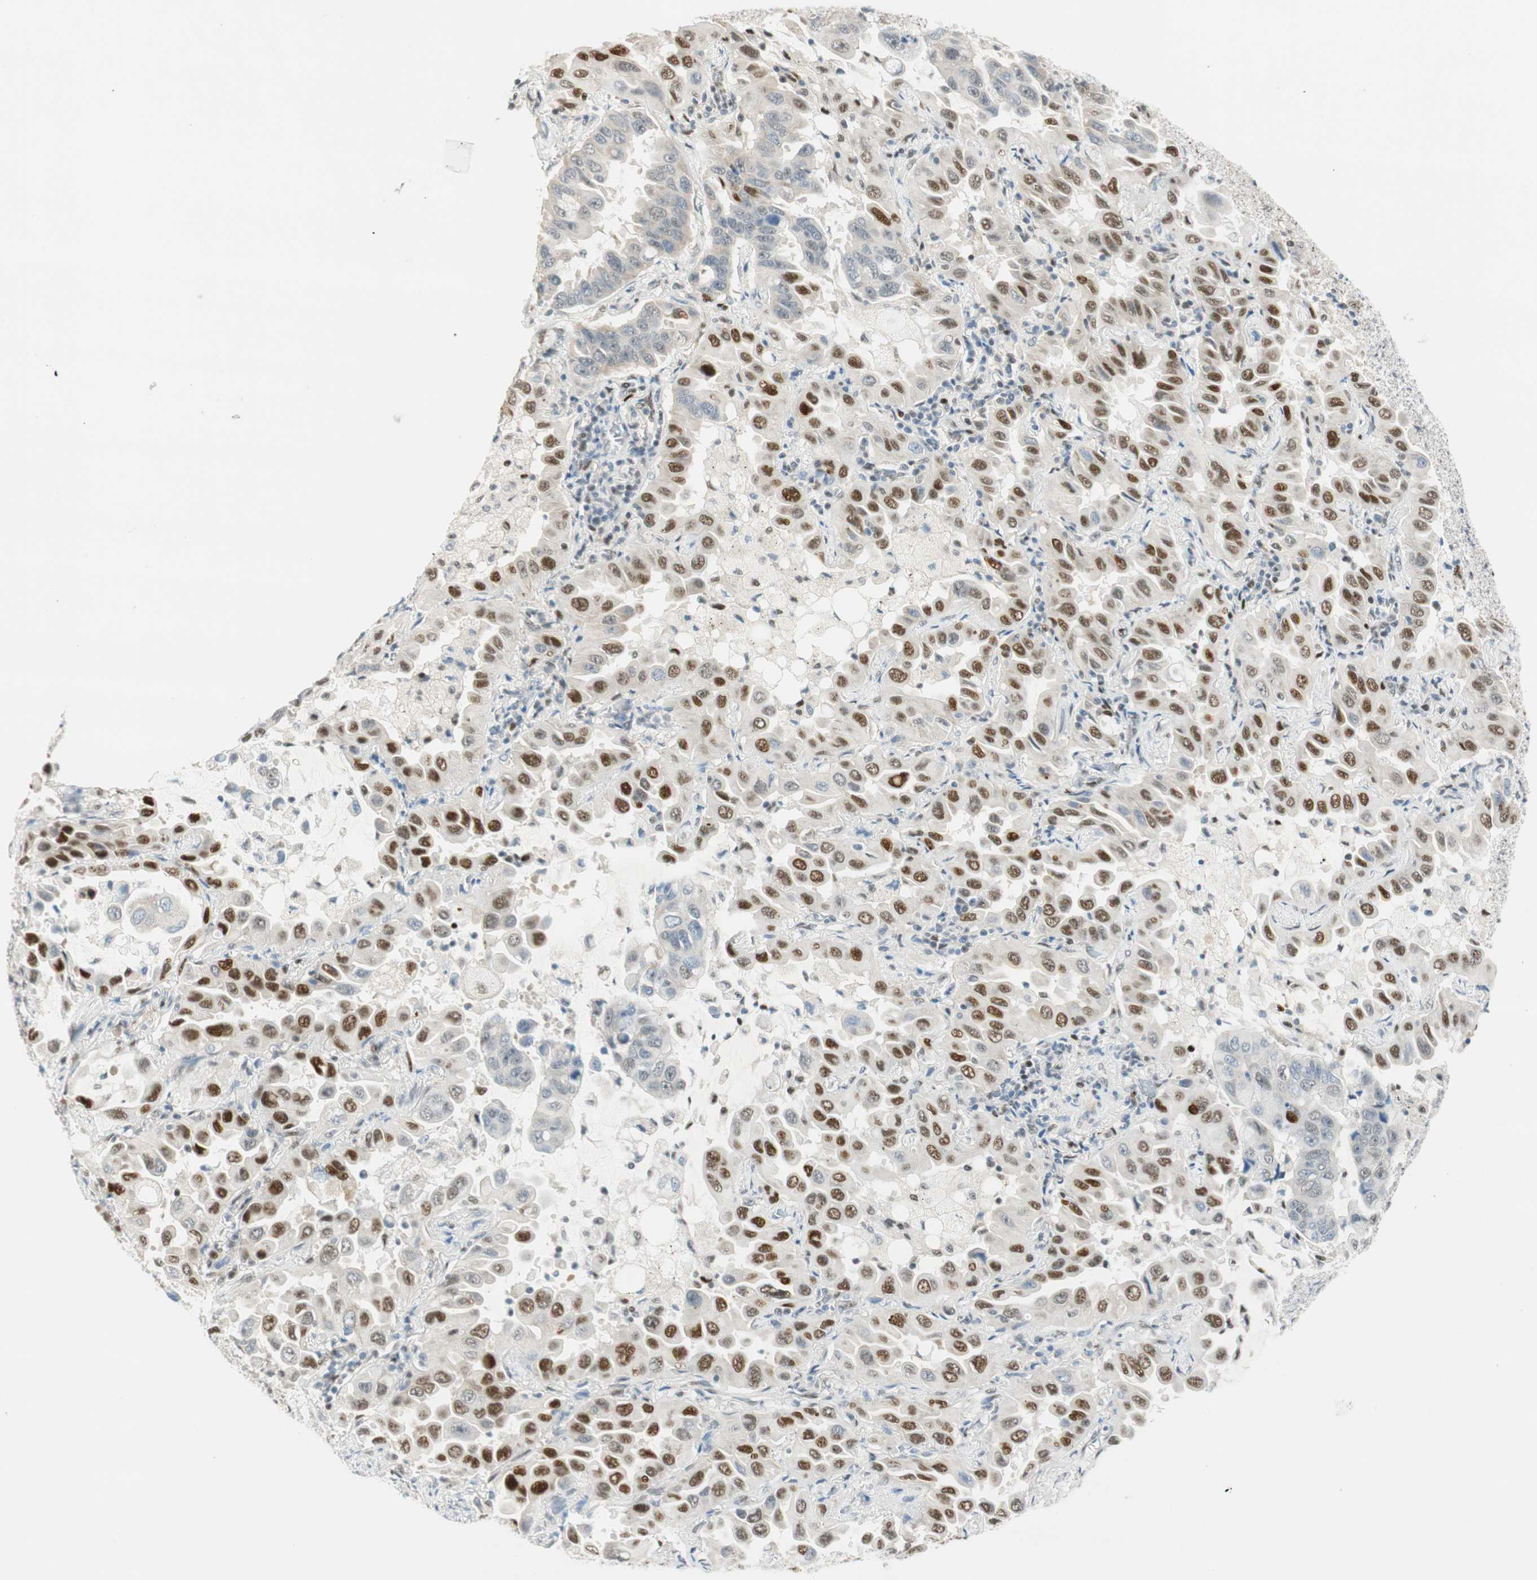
{"staining": {"intensity": "strong", "quantity": "25%-75%", "location": "nuclear"}, "tissue": "lung cancer", "cell_type": "Tumor cells", "image_type": "cancer", "snomed": [{"axis": "morphology", "description": "Adenocarcinoma, NOS"}, {"axis": "topography", "description": "Lung"}], "caption": "IHC image of human lung cancer stained for a protein (brown), which exhibits high levels of strong nuclear expression in approximately 25%-75% of tumor cells.", "gene": "MSX2", "patient": {"sex": "male", "age": 64}}